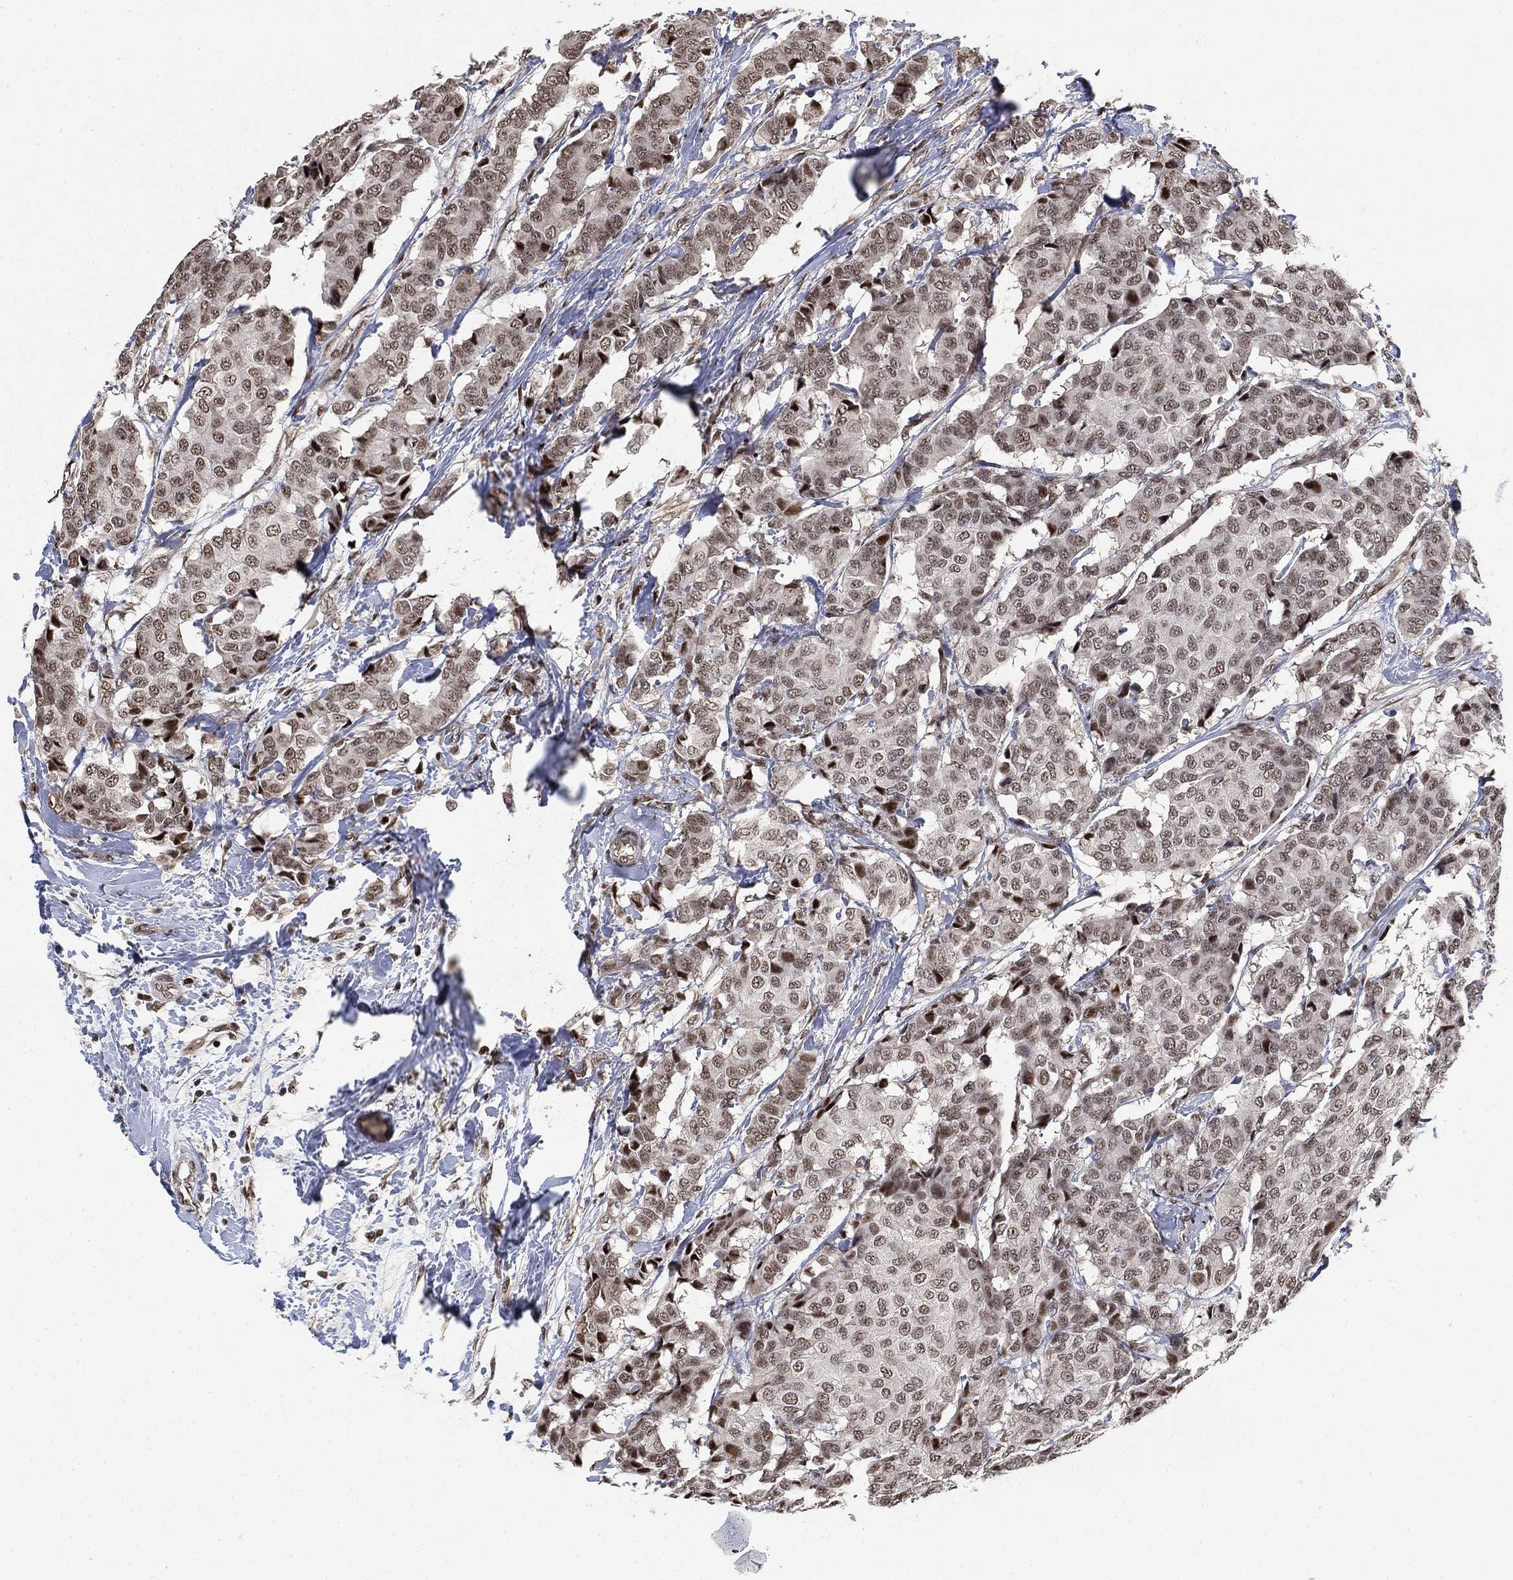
{"staining": {"intensity": "moderate", "quantity": "25%-75%", "location": "nuclear"}, "tissue": "breast cancer", "cell_type": "Tumor cells", "image_type": "cancer", "snomed": [{"axis": "morphology", "description": "Duct carcinoma"}, {"axis": "topography", "description": "Breast"}], "caption": "Approximately 25%-75% of tumor cells in breast cancer display moderate nuclear protein expression as visualized by brown immunohistochemical staining.", "gene": "ZSCAN30", "patient": {"sex": "female", "age": 75}}